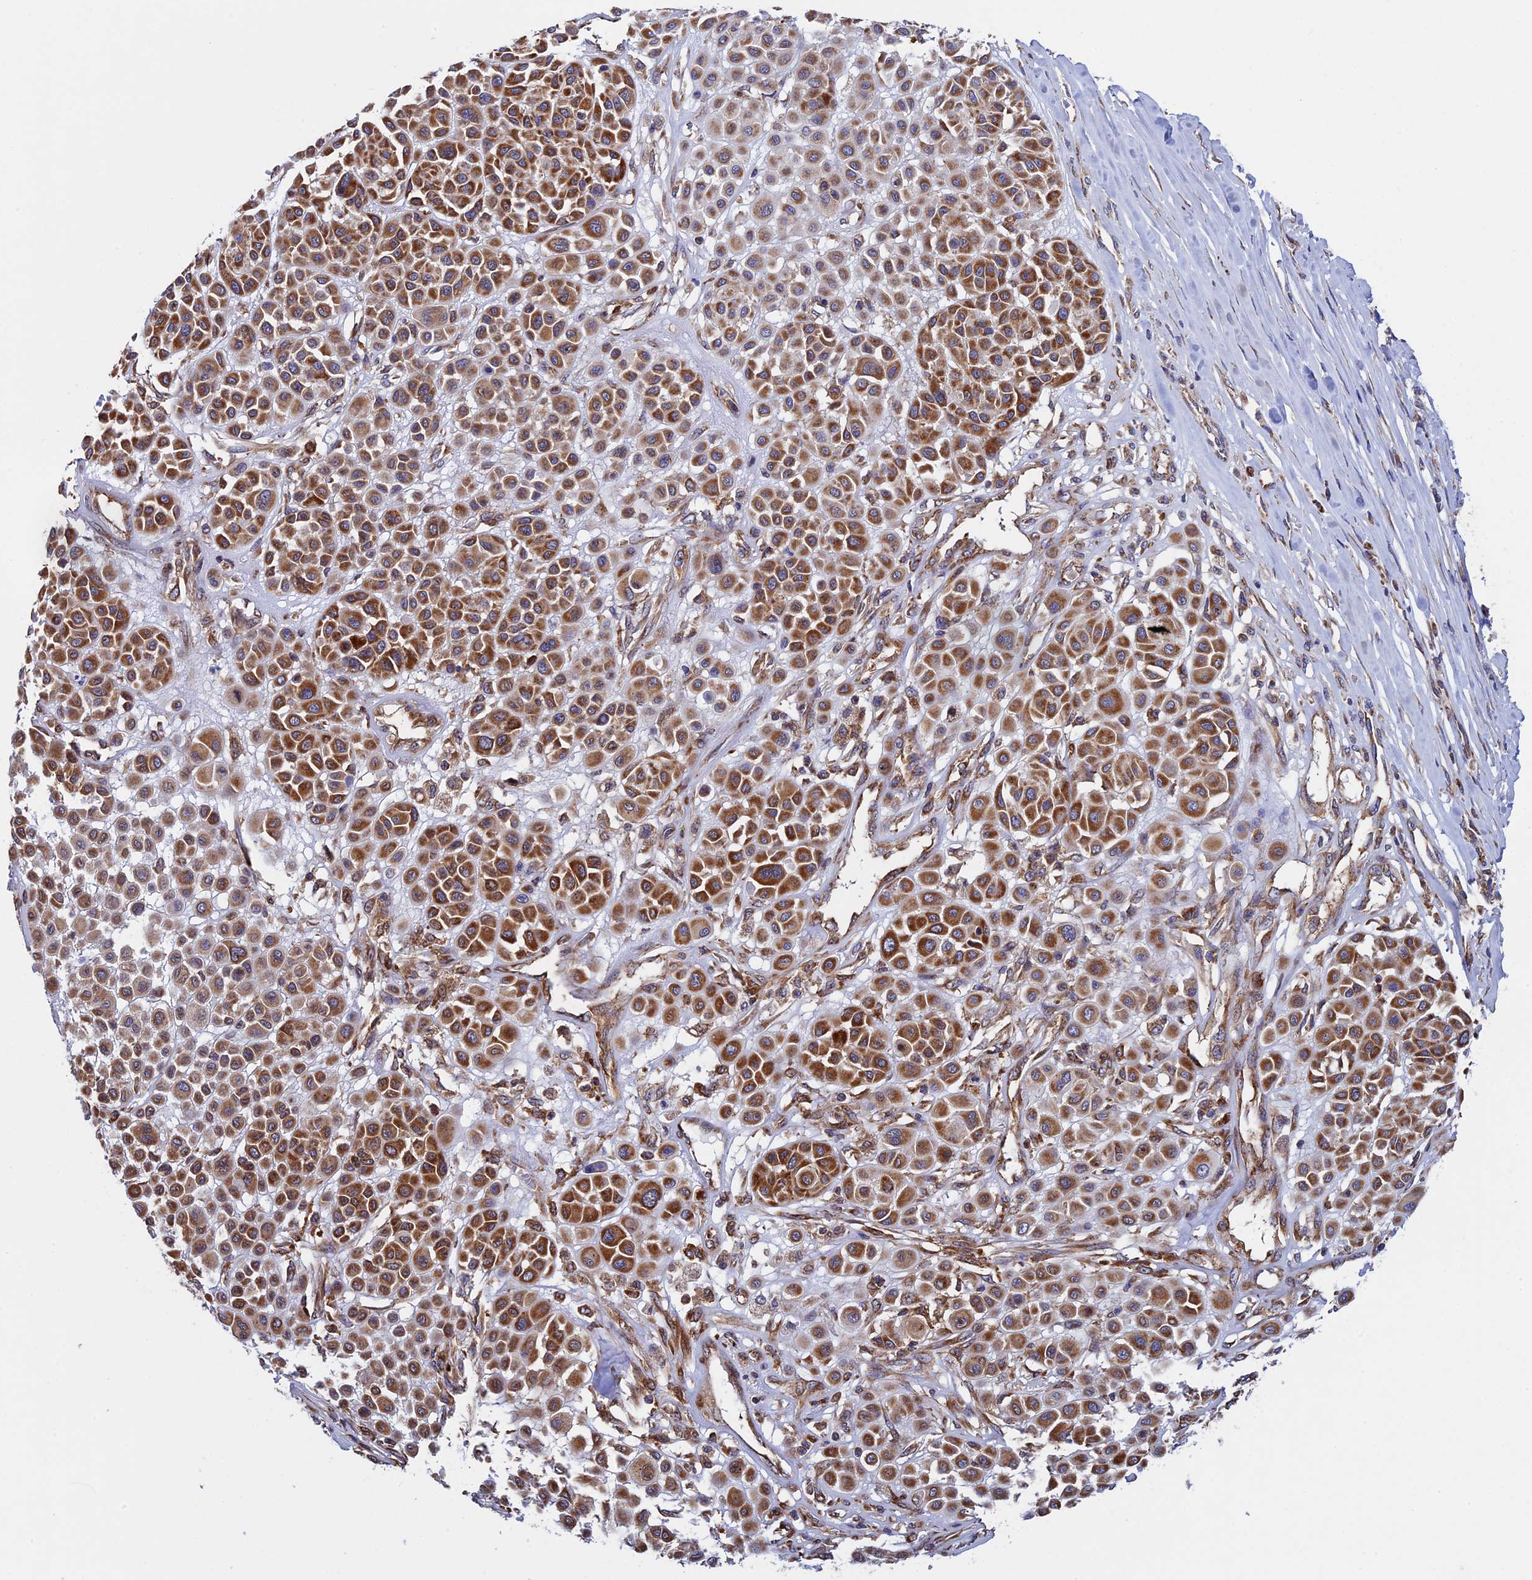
{"staining": {"intensity": "strong", "quantity": ">75%", "location": "cytoplasmic/membranous"}, "tissue": "melanoma", "cell_type": "Tumor cells", "image_type": "cancer", "snomed": [{"axis": "morphology", "description": "Malignant melanoma, Metastatic site"}, {"axis": "topography", "description": "Soft tissue"}], "caption": "About >75% of tumor cells in malignant melanoma (metastatic site) reveal strong cytoplasmic/membranous protein positivity as visualized by brown immunohistochemical staining.", "gene": "SLC9A5", "patient": {"sex": "male", "age": 41}}